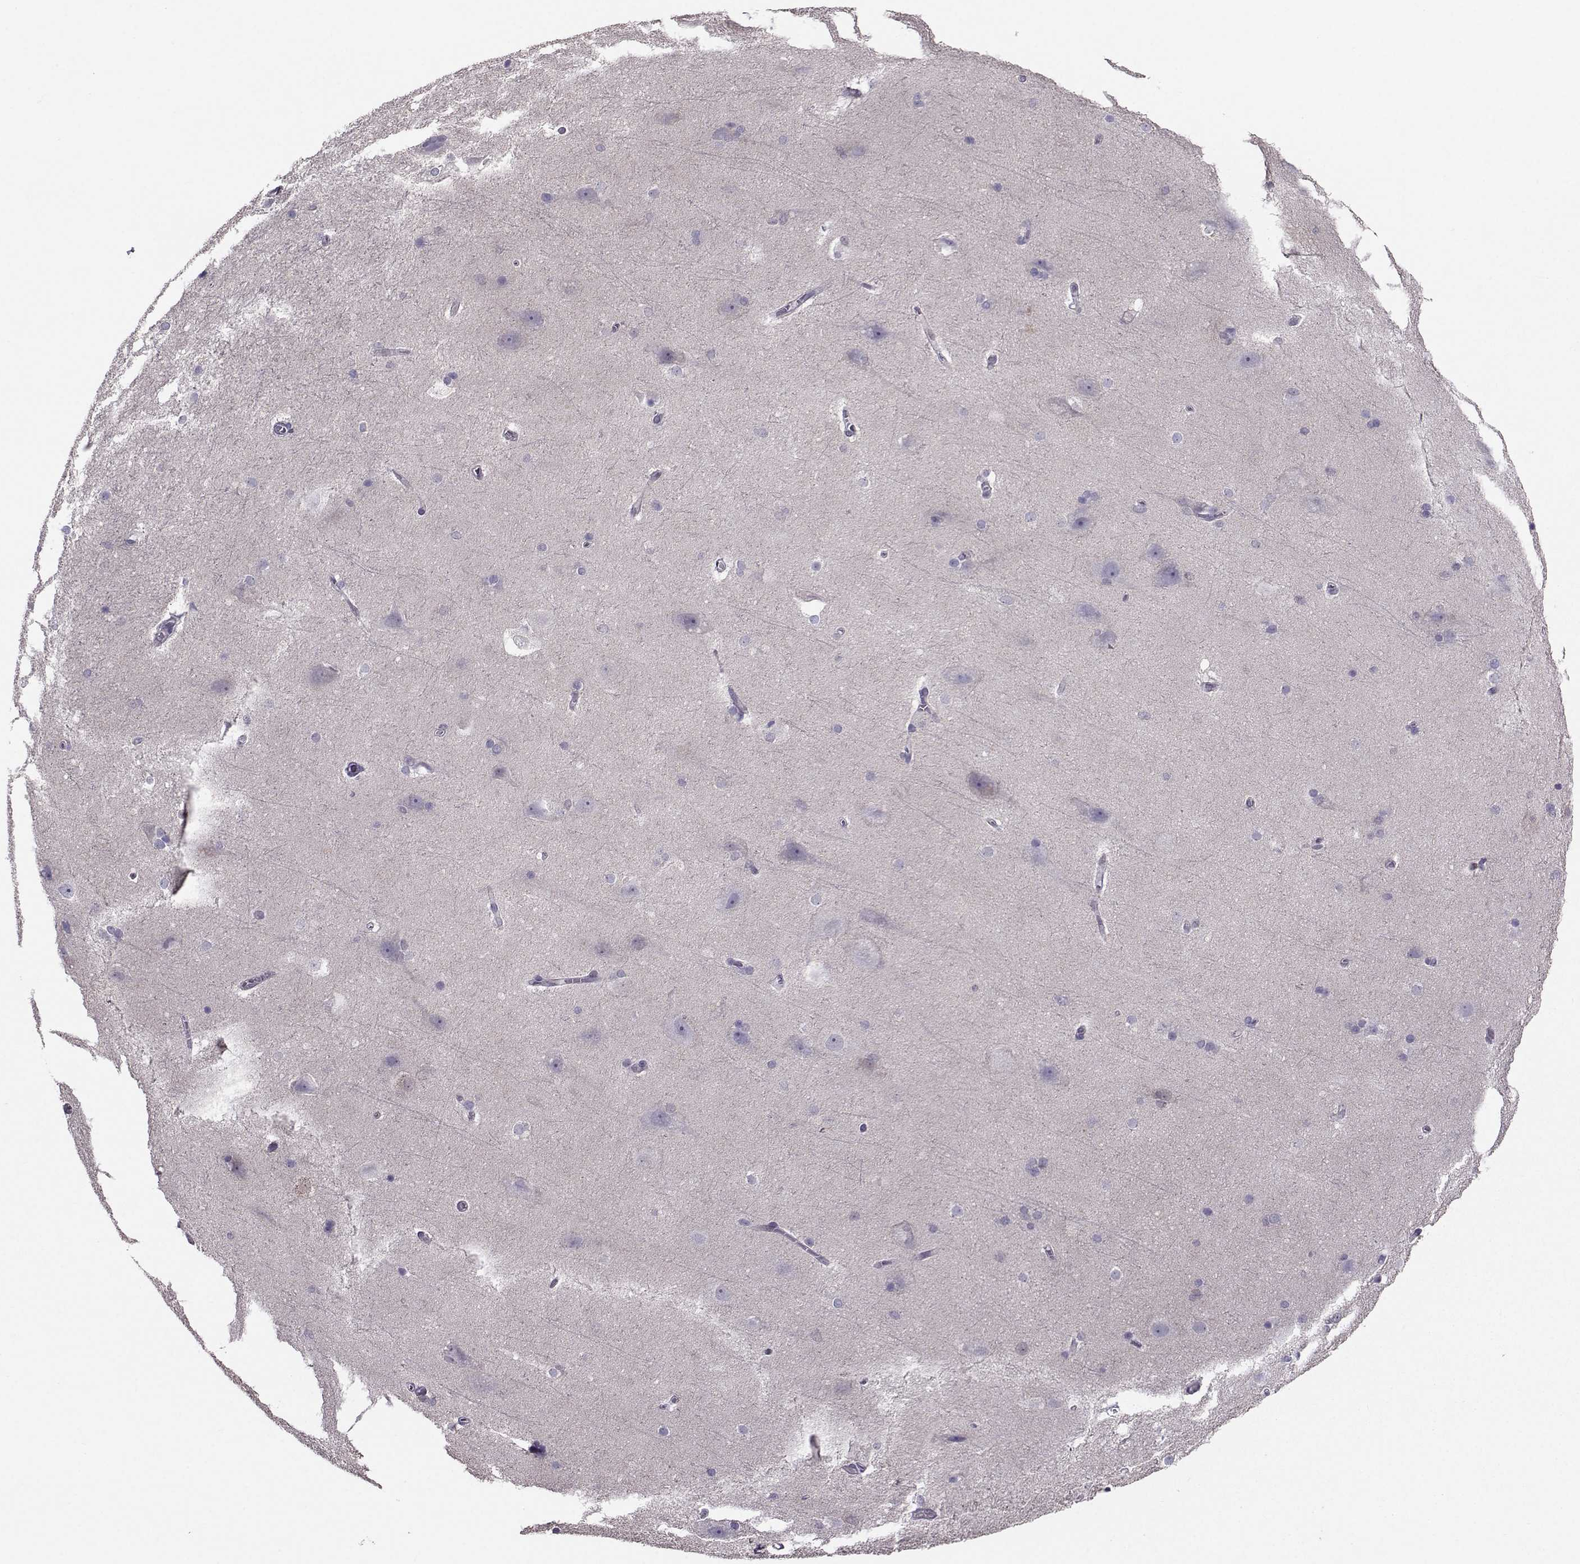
{"staining": {"intensity": "negative", "quantity": "none", "location": "none"}, "tissue": "hippocampus", "cell_type": "Glial cells", "image_type": "normal", "snomed": [{"axis": "morphology", "description": "Normal tissue, NOS"}, {"axis": "topography", "description": "Cerebral cortex"}, {"axis": "topography", "description": "Hippocampus"}], "caption": "IHC photomicrograph of benign hippocampus stained for a protein (brown), which exhibits no positivity in glial cells.", "gene": "PGK1", "patient": {"sex": "female", "age": 19}}